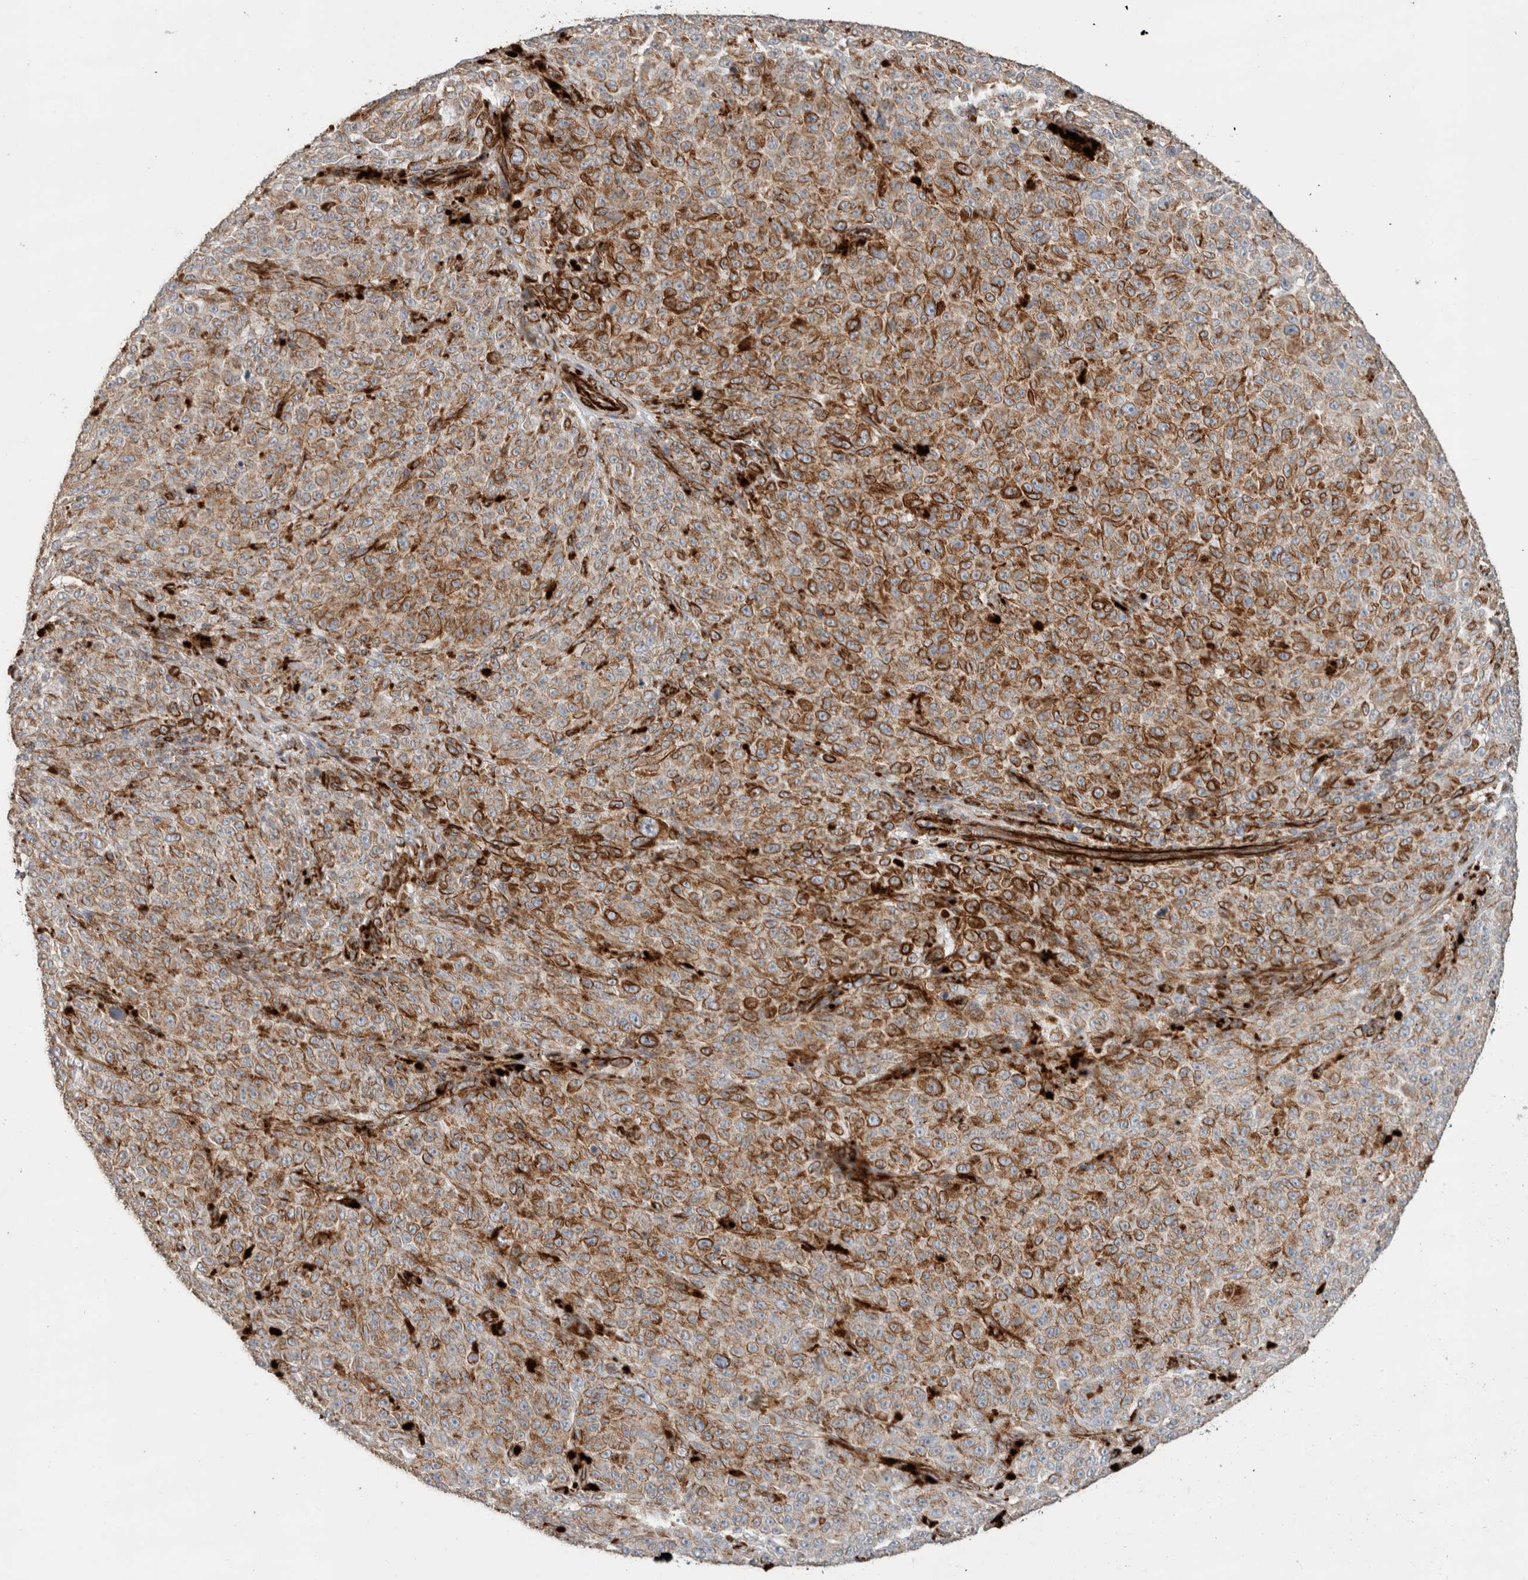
{"staining": {"intensity": "moderate", "quantity": ">75%", "location": "cytoplasmic/membranous"}, "tissue": "melanoma", "cell_type": "Tumor cells", "image_type": "cancer", "snomed": [{"axis": "morphology", "description": "Malignant melanoma, NOS"}, {"axis": "topography", "description": "Skin"}], "caption": "A brown stain labels moderate cytoplasmic/membranous expression of a protein in human malignant melanoma tumor cells. (IHC, brightfield microscopy, high magnification).", "gene": "LY86", "patient": {"sex": "female", "age": 82}}